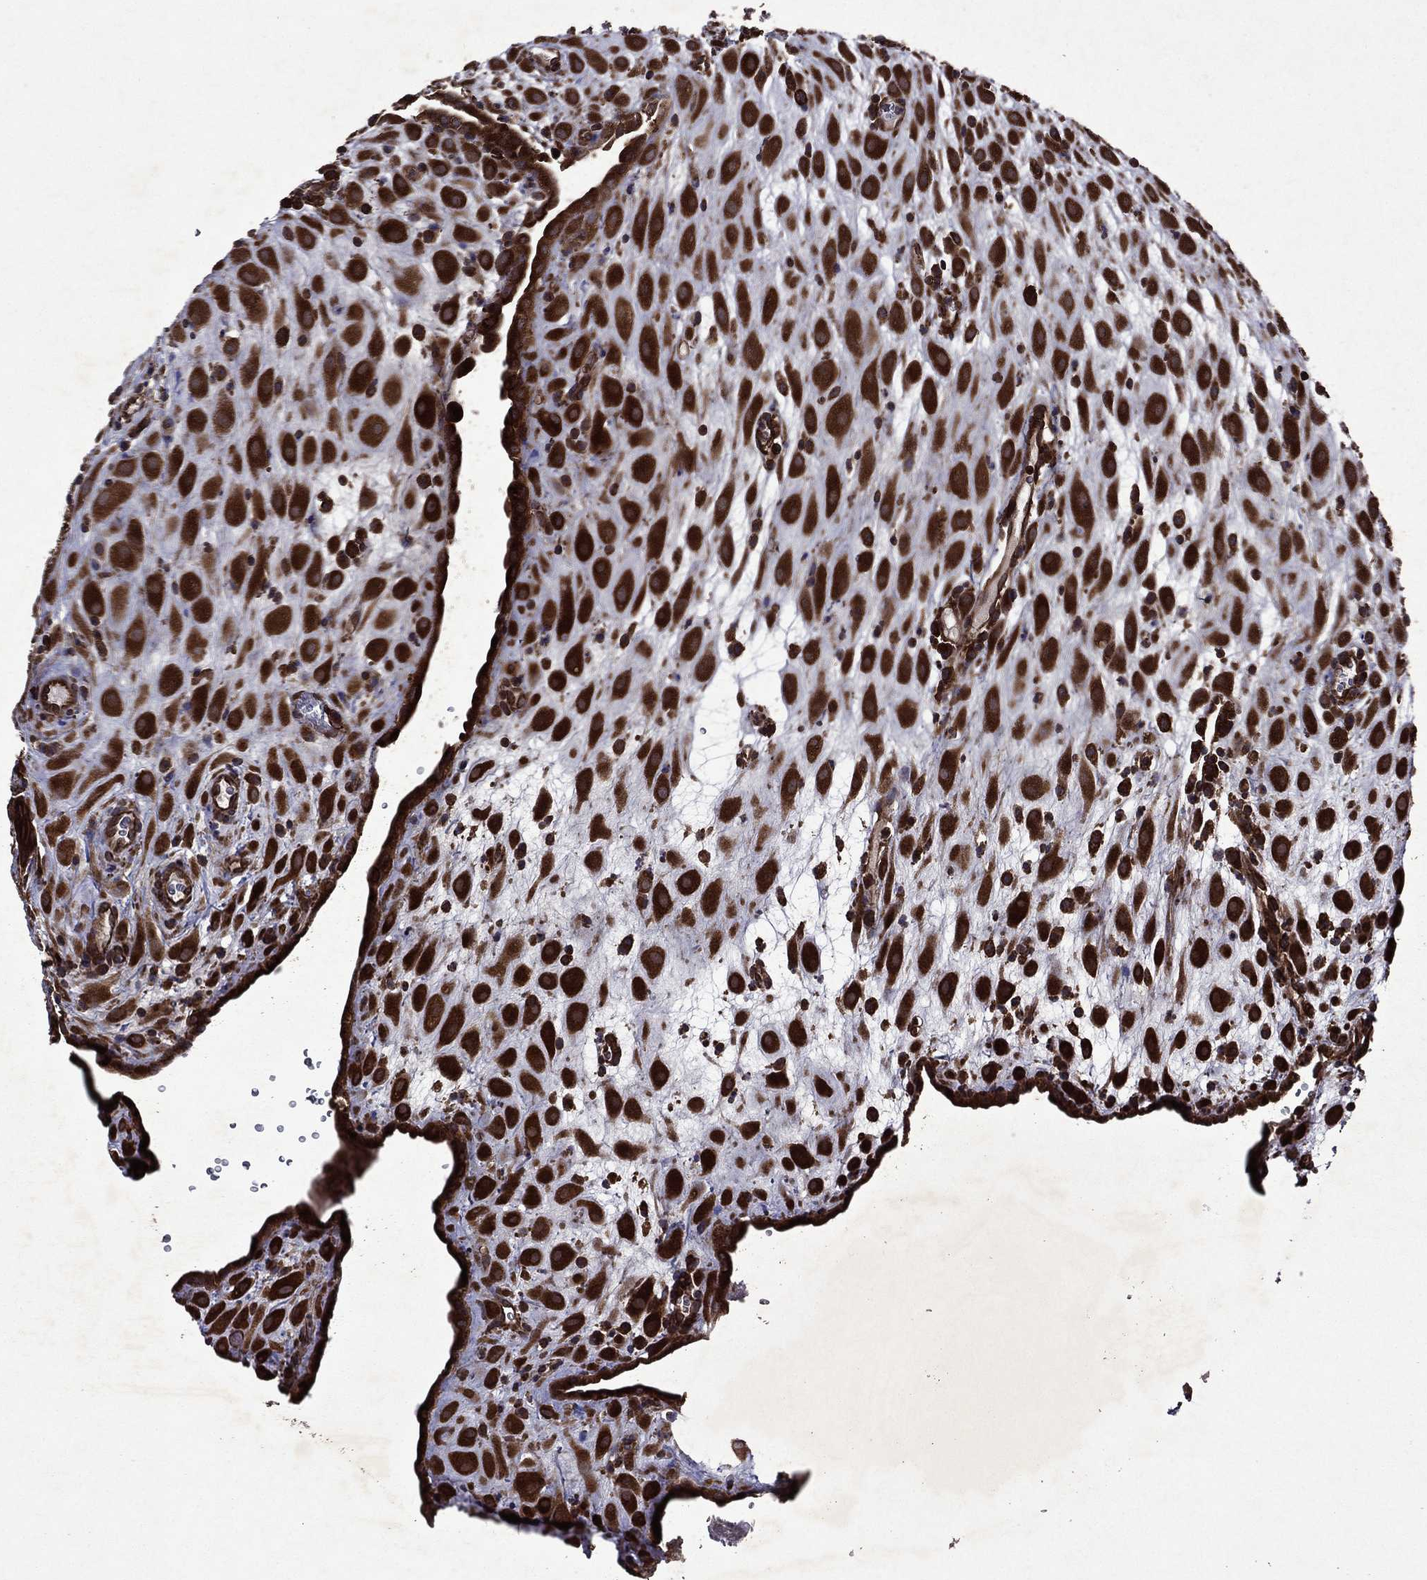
{"staining": {"intensity": "strong", "quantity": ">75%", "location": "cytoplasmic/membranous"}, "tissue": "placenta", "cell_type": "Decidual cells", "image_type": "normal", "snomed": [{"axis": "morphology", "description": "Normal tissue, NOS"}, {"axis": "topography", "description": "Placenta"}], "caption": "Placenta stained with a brown dye exhibits strong cytoplasmic/membranous positive positivity in approximately >75% of decidual cells.", "gene": "EIF2B4", "patient": {"sex": "female", "age": 19}}